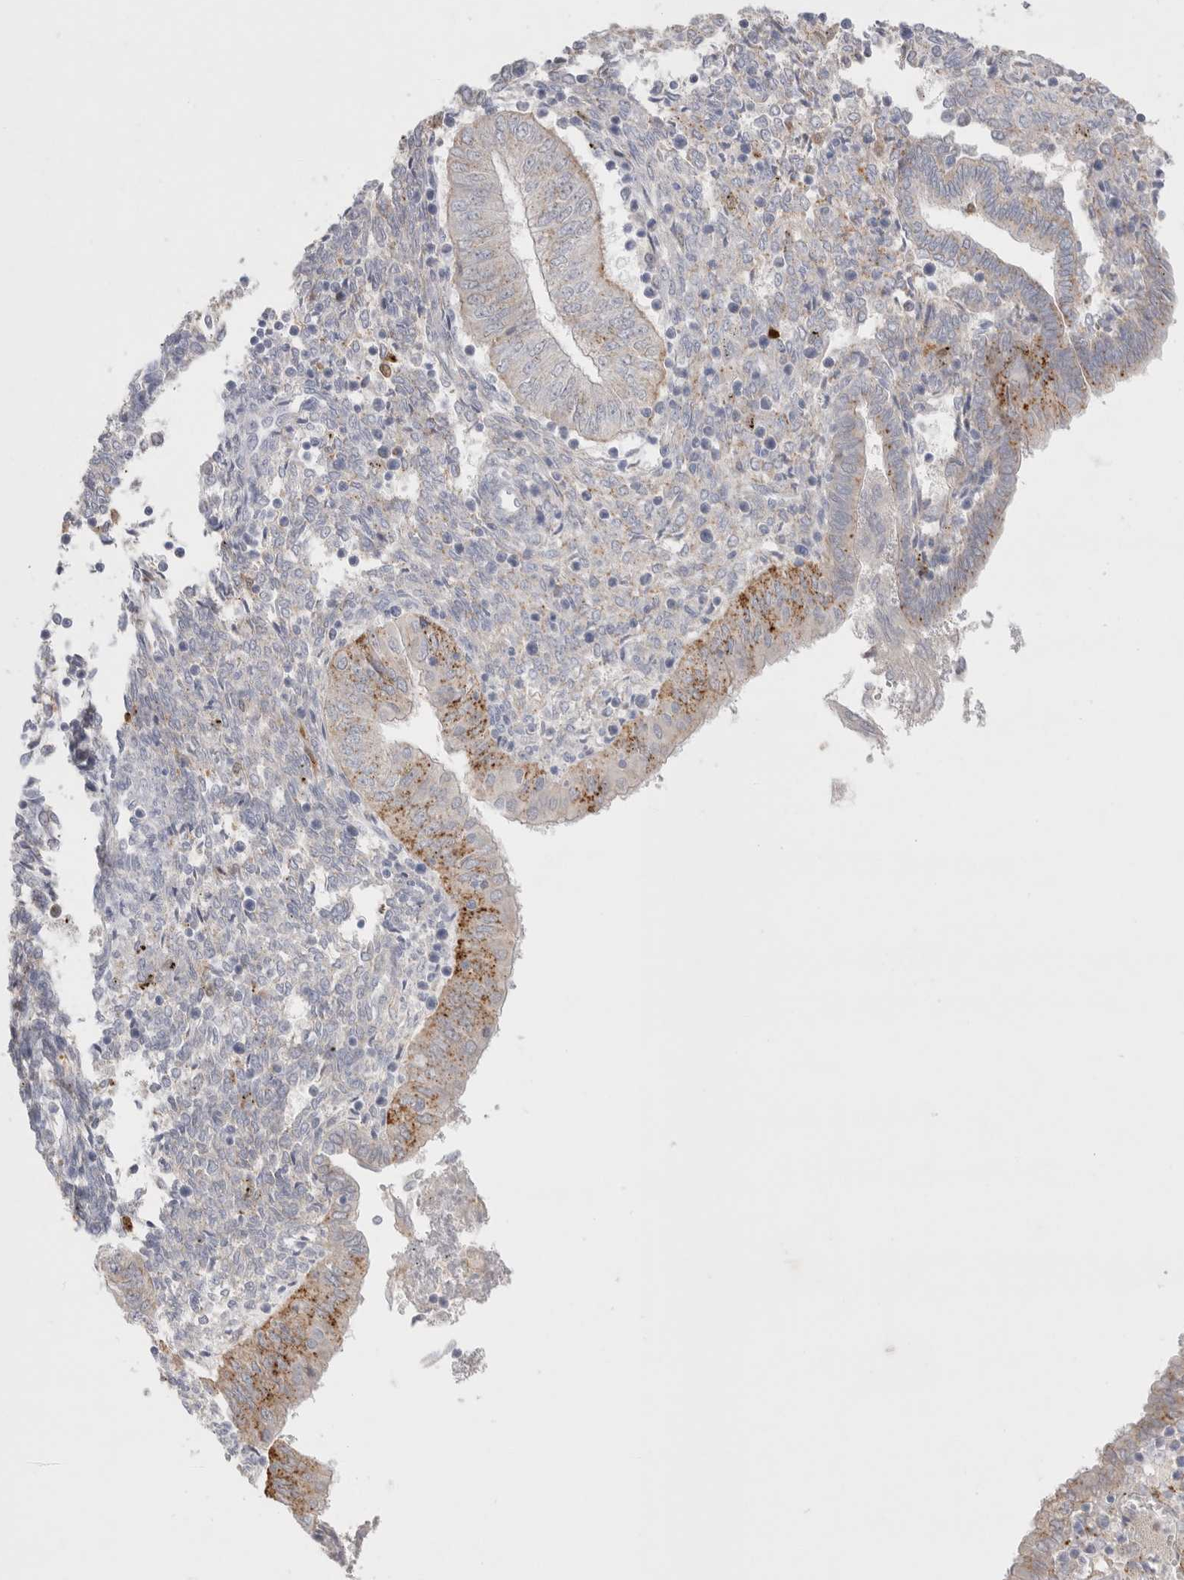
{"staining": {"intensity": "moderate", "quantity": "<25%", "location": "cytoplasmic/membranous"}, "tissue": "endometrial cancer", "cell_type": "Tumor cells", "image_type": "cancer", "snomed": [{"axis": "morphology", "description": "Normal tissue, NOS"}, {"axis": "morphology", "description": "Adenocarcinoma, NOS"}, {"axis": "topography", "description": "Endometrium"}], "caption": "Immunohistochemical staining of human endometrial adenocarcinoma reveals low levels of moderate cytoplasmic/membranous protein expression in approximately <25% of tumor cells.", "gene": "HPGDS", "patient": {"sex": "female", "age": 53}}